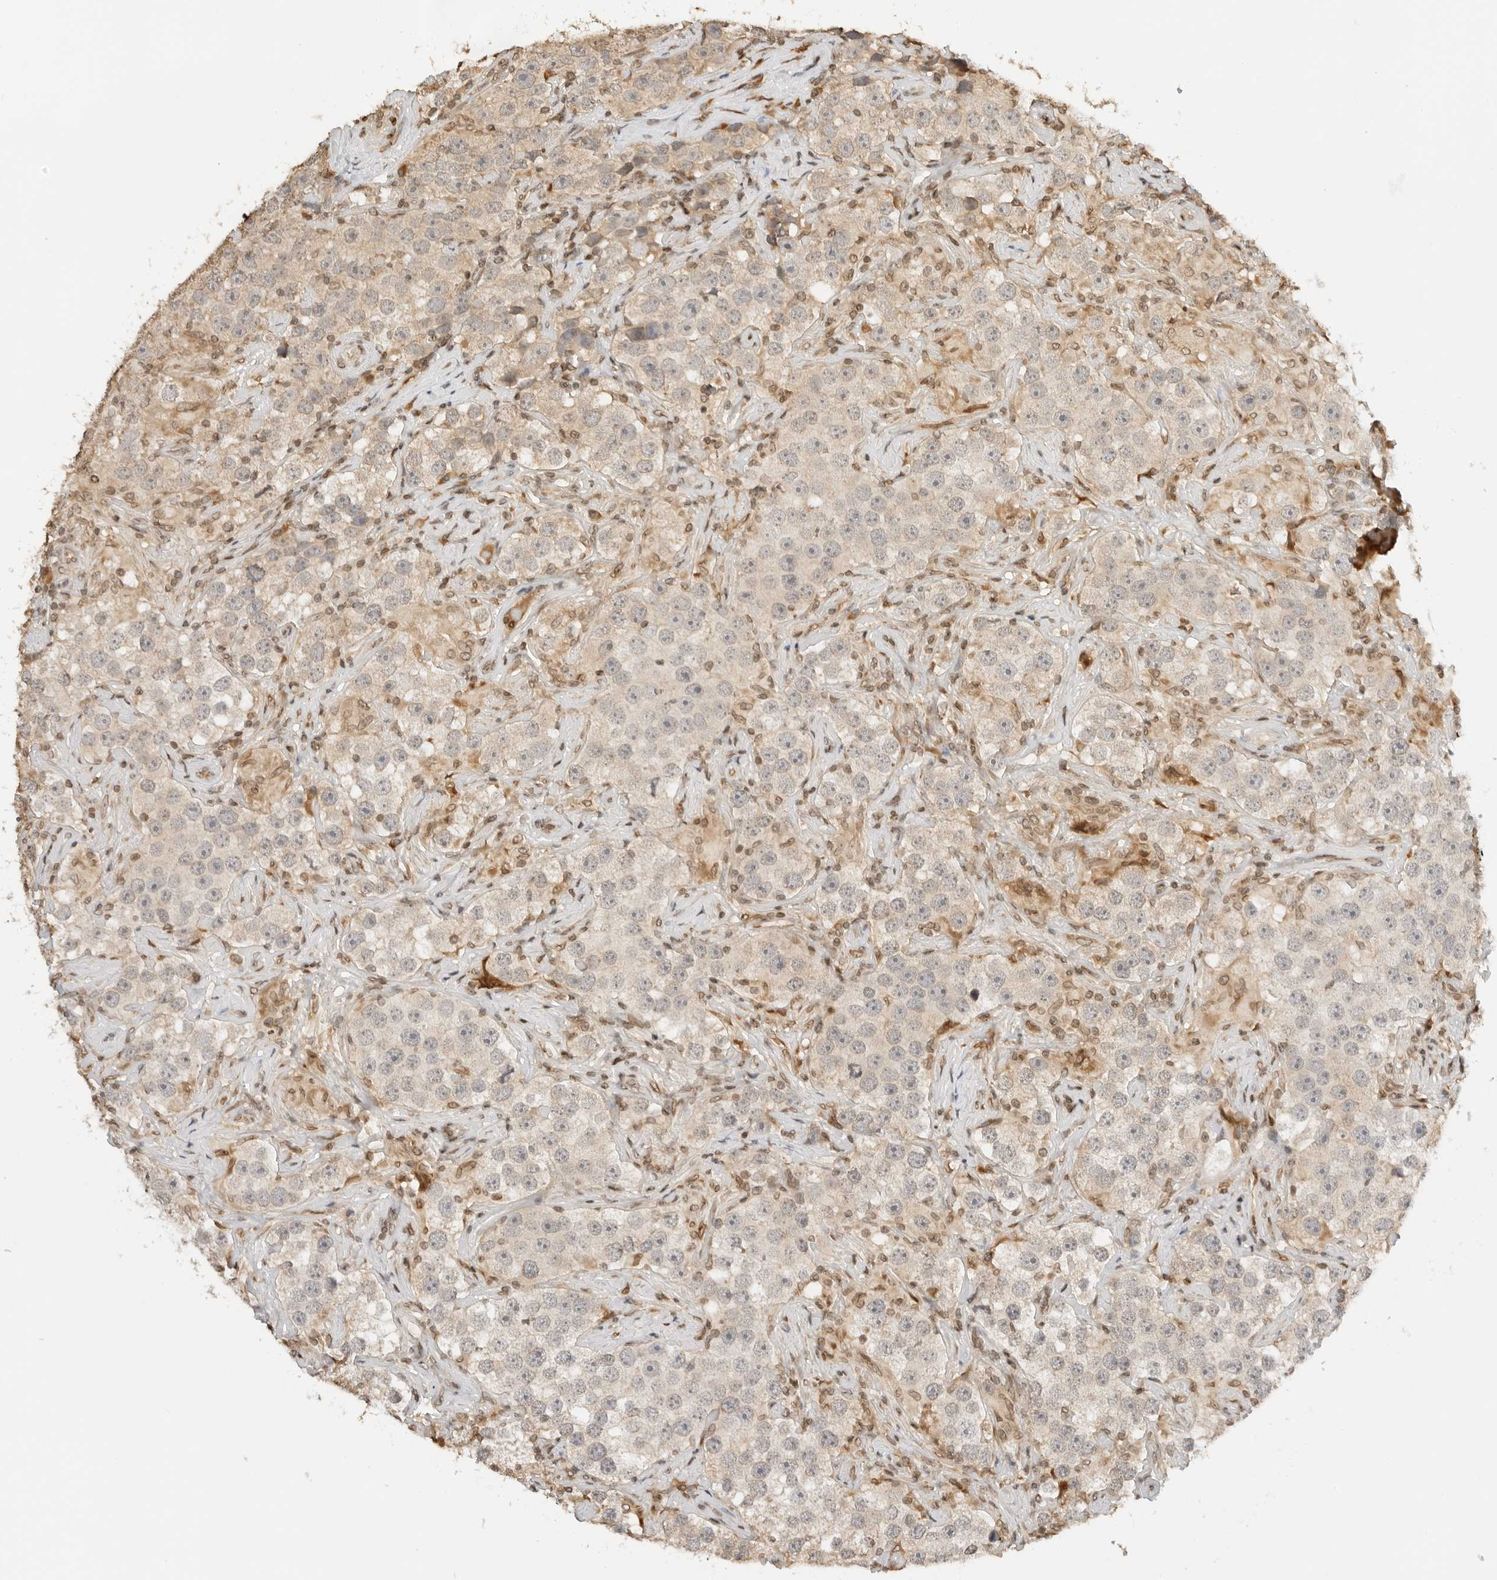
{"staining": {"intensity": "weak", "quantity": ">75%", "location": "cytoplasmic/membranous"}, "tissue": "testis cancer", "cell_type": "Tumor cells", "image_type": "cancer", "snomed": [{"axis": "morphology", "description": "Seminoma, NOS"}, {"axis": "topography", "description": "Testis"}], "caption": "Testis seminoma stained for a protein (brown) displays weak cytoplasmic/membranous positive expression in about >75% of tumor cells.", "gene": "POLH", "patient": {"sex": "male", "age": 49}}